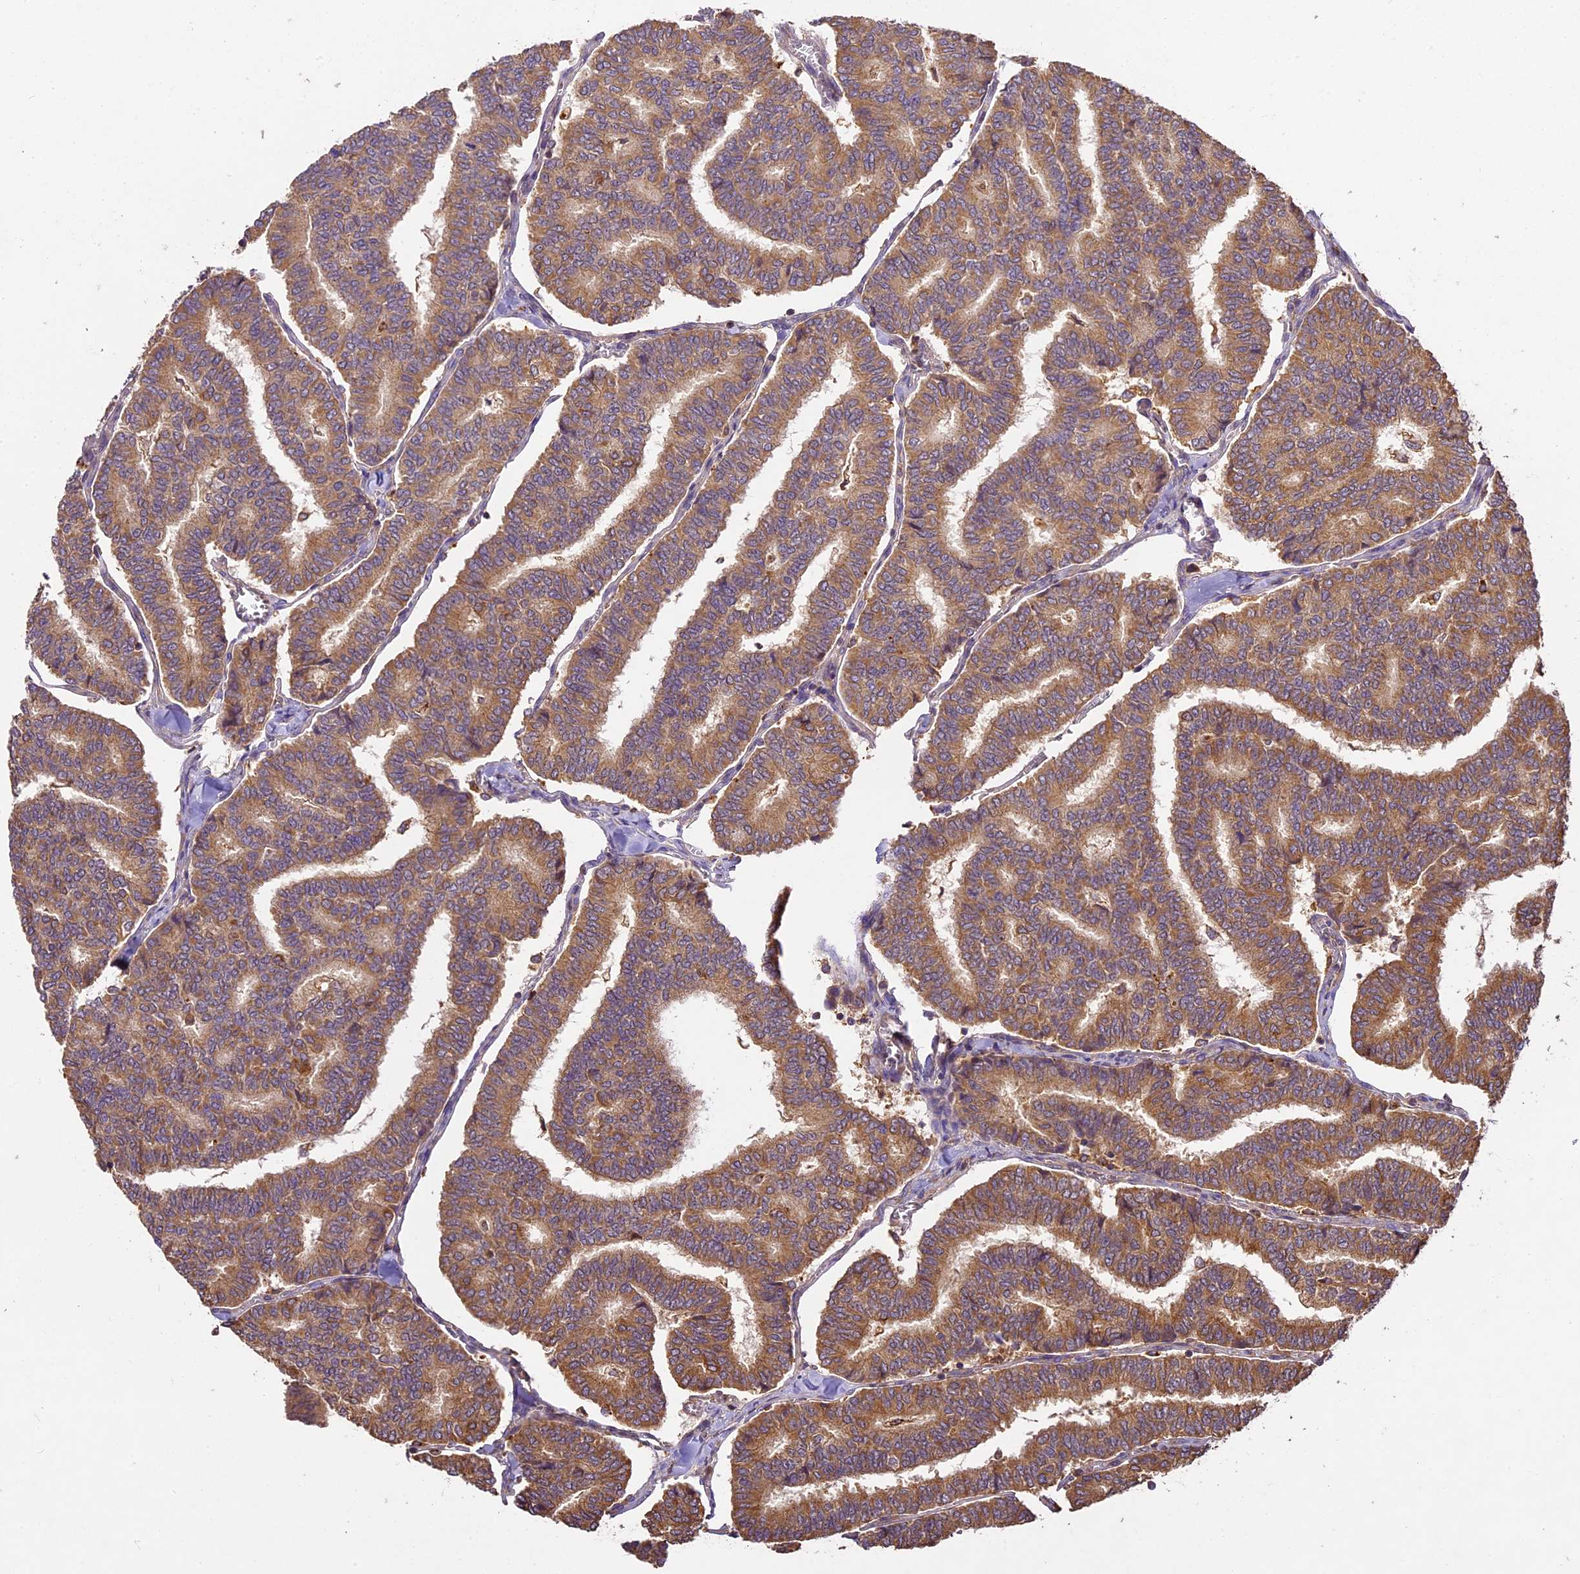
{"staining": {"intensity": "moderate", "quantity": ">75%", "location": "cytoplasmic/membranous"}, "tissue": "thyroid cancer", "cell_type": "Tumor cells", "image_type": "cancer", "snomed": [{"axis": "morphology", "description": "Papillary adenocarcinoma, NOS"}, {"axis": "topography", "description": "Thyroid gland"}], "caption": "Immunohistochemical staining of human thyroid cancer (papillary adenocarcinoma) shows medium levels of moderate cytoplasmic/membranous protein staining in about >75% of tumor cells.", "gene": "BRAP", "patient": {"sex": "female", "age": 35}}